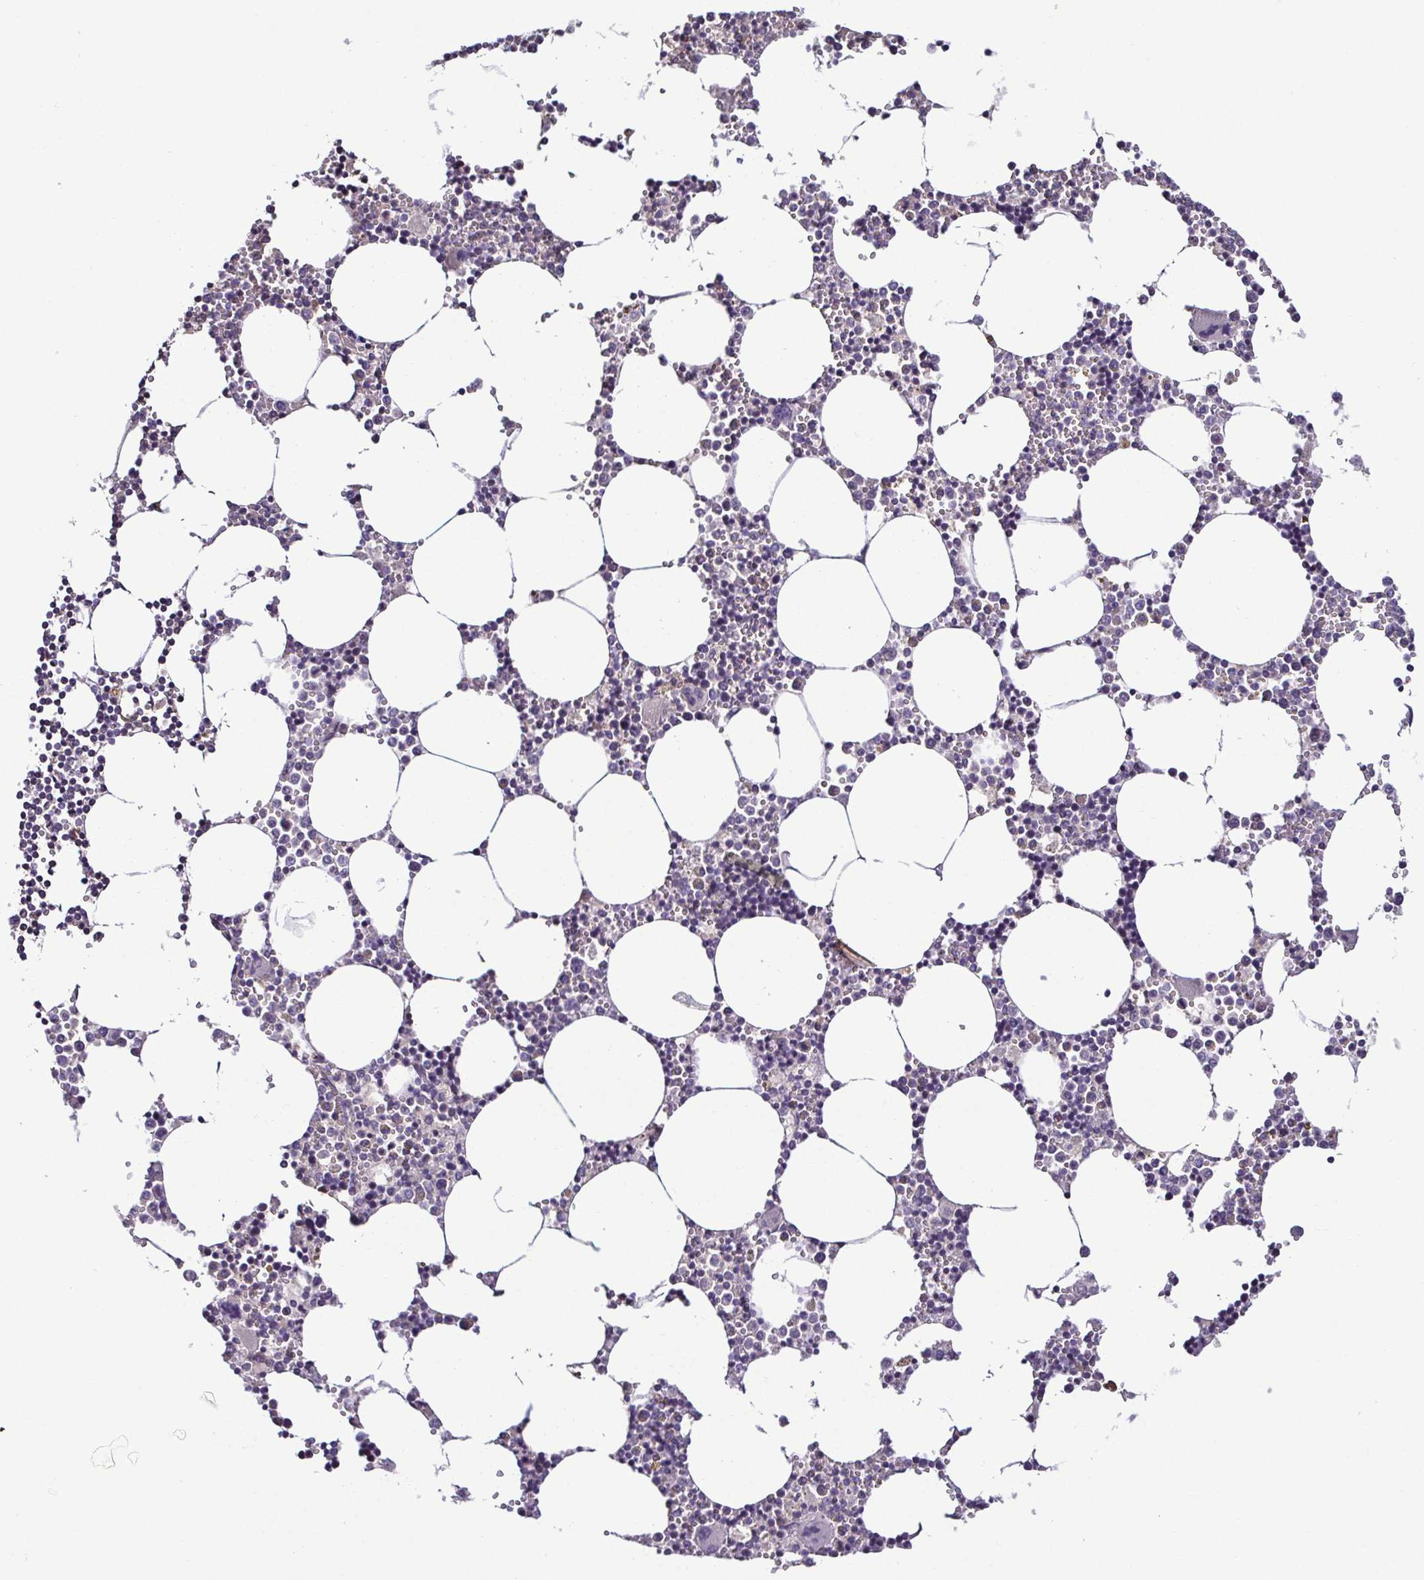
{"staining": {"intensity": "weak", "quantity": "<25%", "location": "nuclear"}, "tissue": "bone marrow", "cell_type": "Hematopoietic cells", "image_type": "normal", "snomed": [{"axis": "morphology", "description": "Normal tissue, NOS"}, {"axis": "topography", "description": "Bone marrow"}], "caption": "Immunohistochemistry (IHC) image of benign human bone marrow stained for a protein (brown), which reveals no staining in hematopoietic cells. (Stains: DAB immunohistochemistry with hematoxylin counter stain, Microscopy: brightfield microscopy at high magnification).", "gene": "LMOD2", "patient": {"sex": "male", "age": 54}}